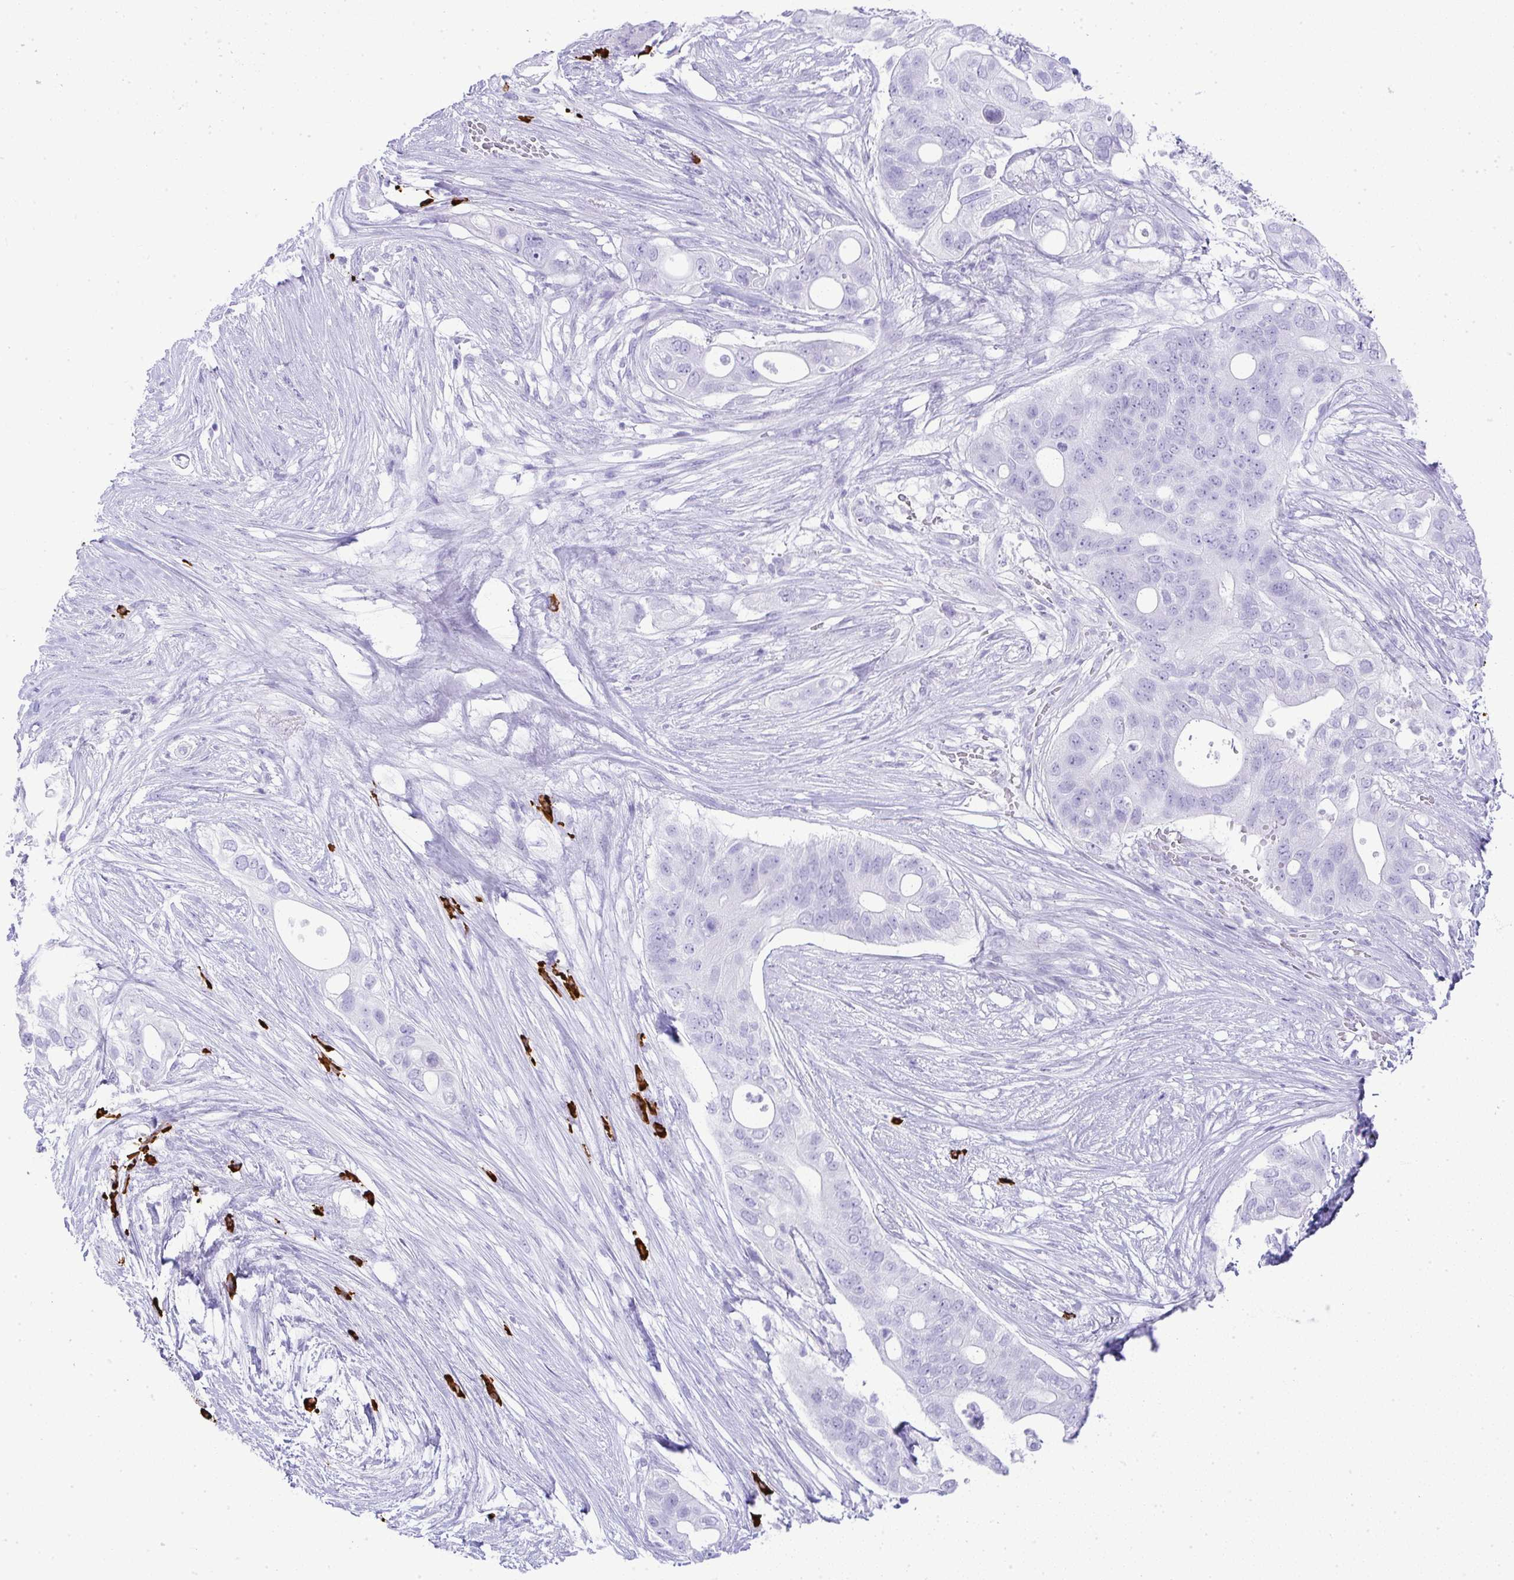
{"staining": {"intensity": "negative", "quantity": "none", "location": "none"}, "tissue": "pancreatic cancer", "cell_type": "Tumor cells", "image_type": "cancer", "snomed": [{"axis": "morphology", "description": "Adenocarcinoma, NOS"}, {"axis": "topography", "description": "Pancreas"}], "caption": "Immunohistochemistry micrograph of neoplastic tissue: pancreatic cancer (adenocarcinoma) stained with DAB (3,3'-diaminobenzidine) shows no significant protein staining in tumor cells.", "gene": "CDADC1", "patient": {"sex": "female", "age": 72}}